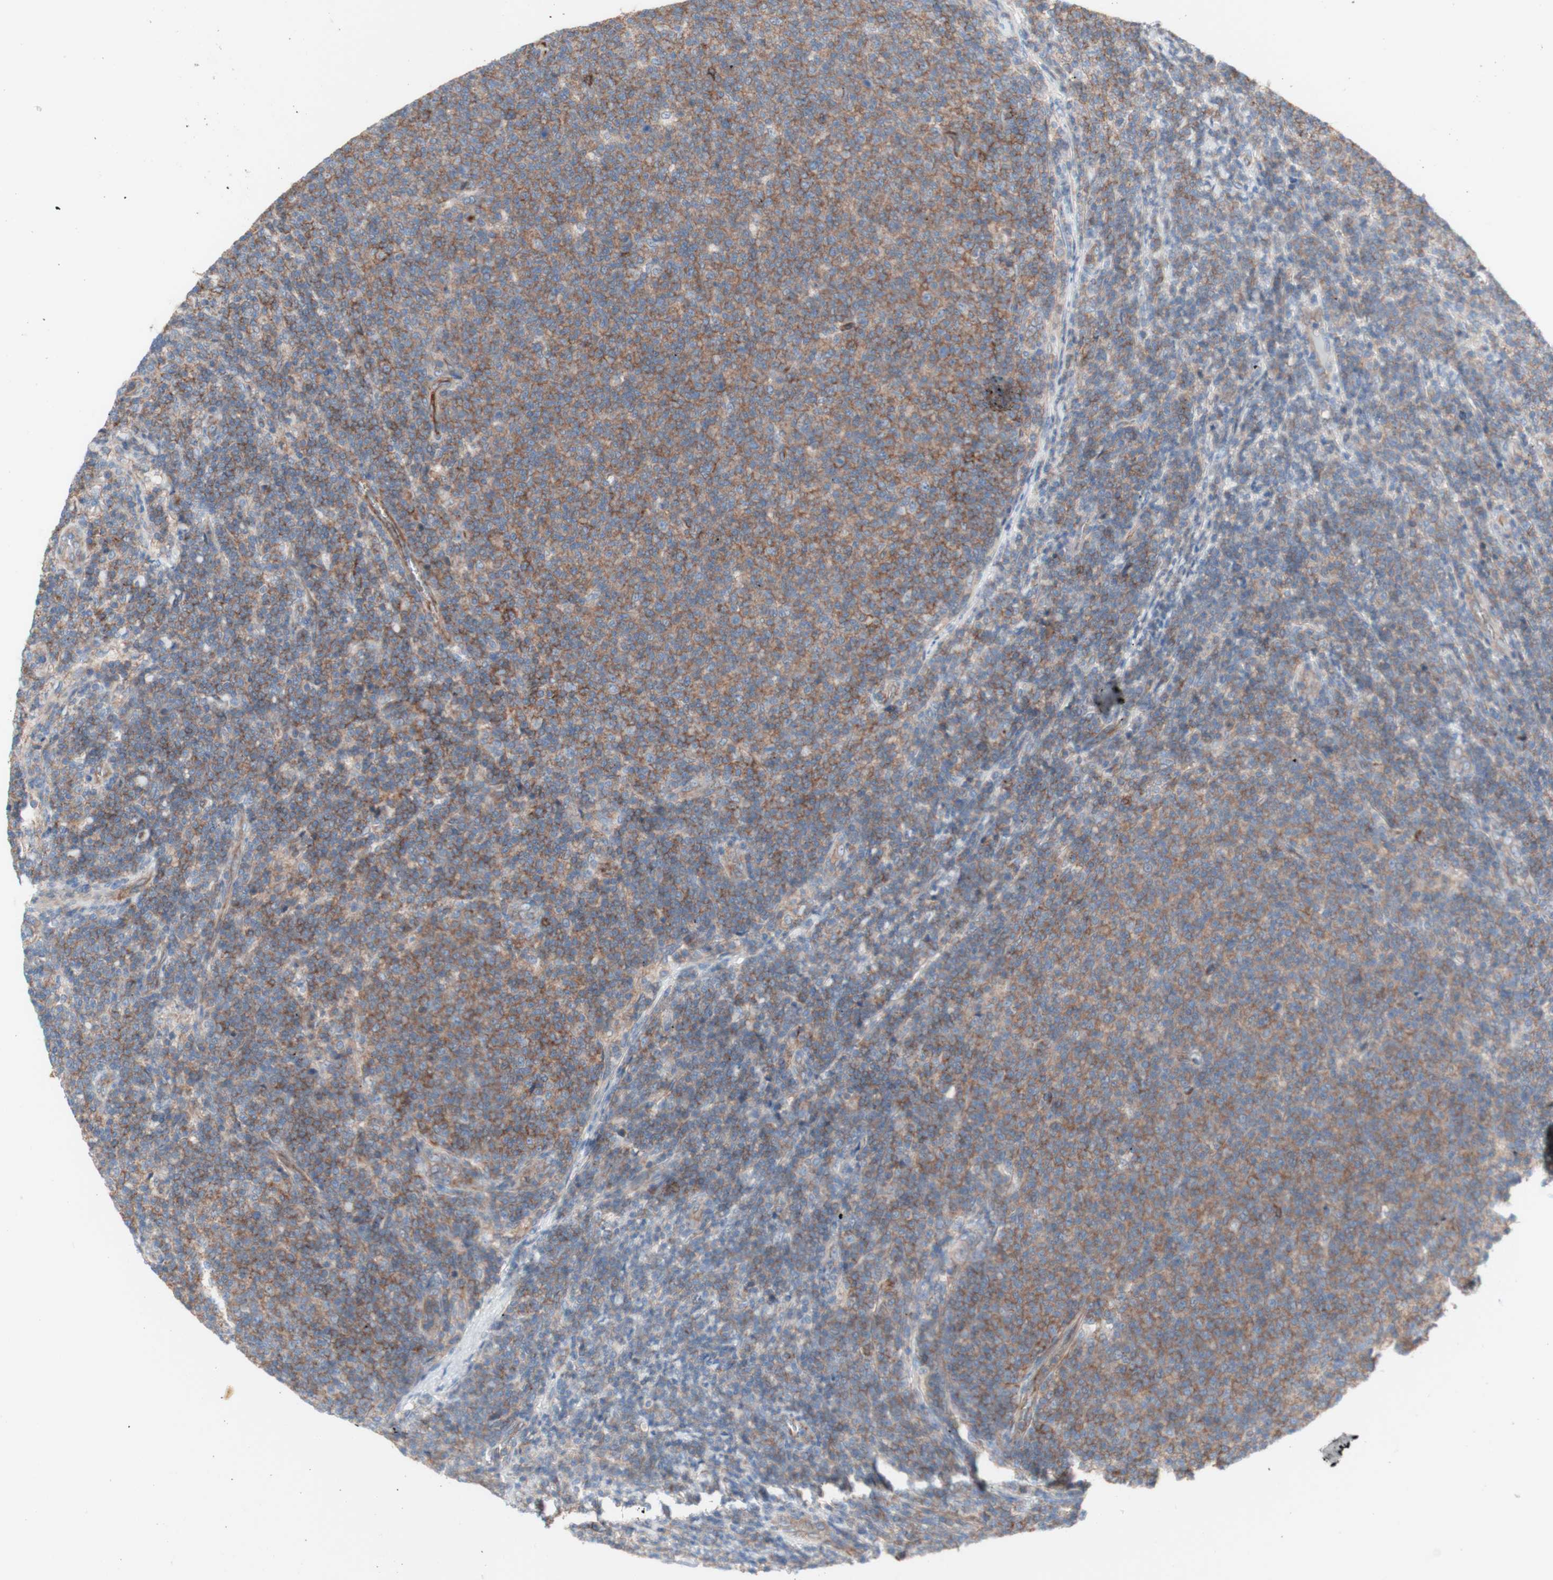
{"staining": {"intensity": "moderate", "quantity": ">75%", "location": "cytoplasmic/membranous"}, "tissue": "lymphoma", "cell_type": "Tumor cells", "image_type": "cancer", "snomed": [{"axis": "morphology", "description": "Malignant lymphoma, non-Hodgkin's type, Low grade"}, {"axis": "topography", "description": "Lymph node"}], "caption": "This micrograph exhibits low-grade malignant lymphoma, non-Hodgkin's type stained with immunohistochemistry to label a protein in brown. The cytoplasmic/membranous of tumor cells show moderate positivity for the protein. Nuclei are counter-stained blue.", "gene": "CD46", "patient": {"sex": "male", "age": 66}}